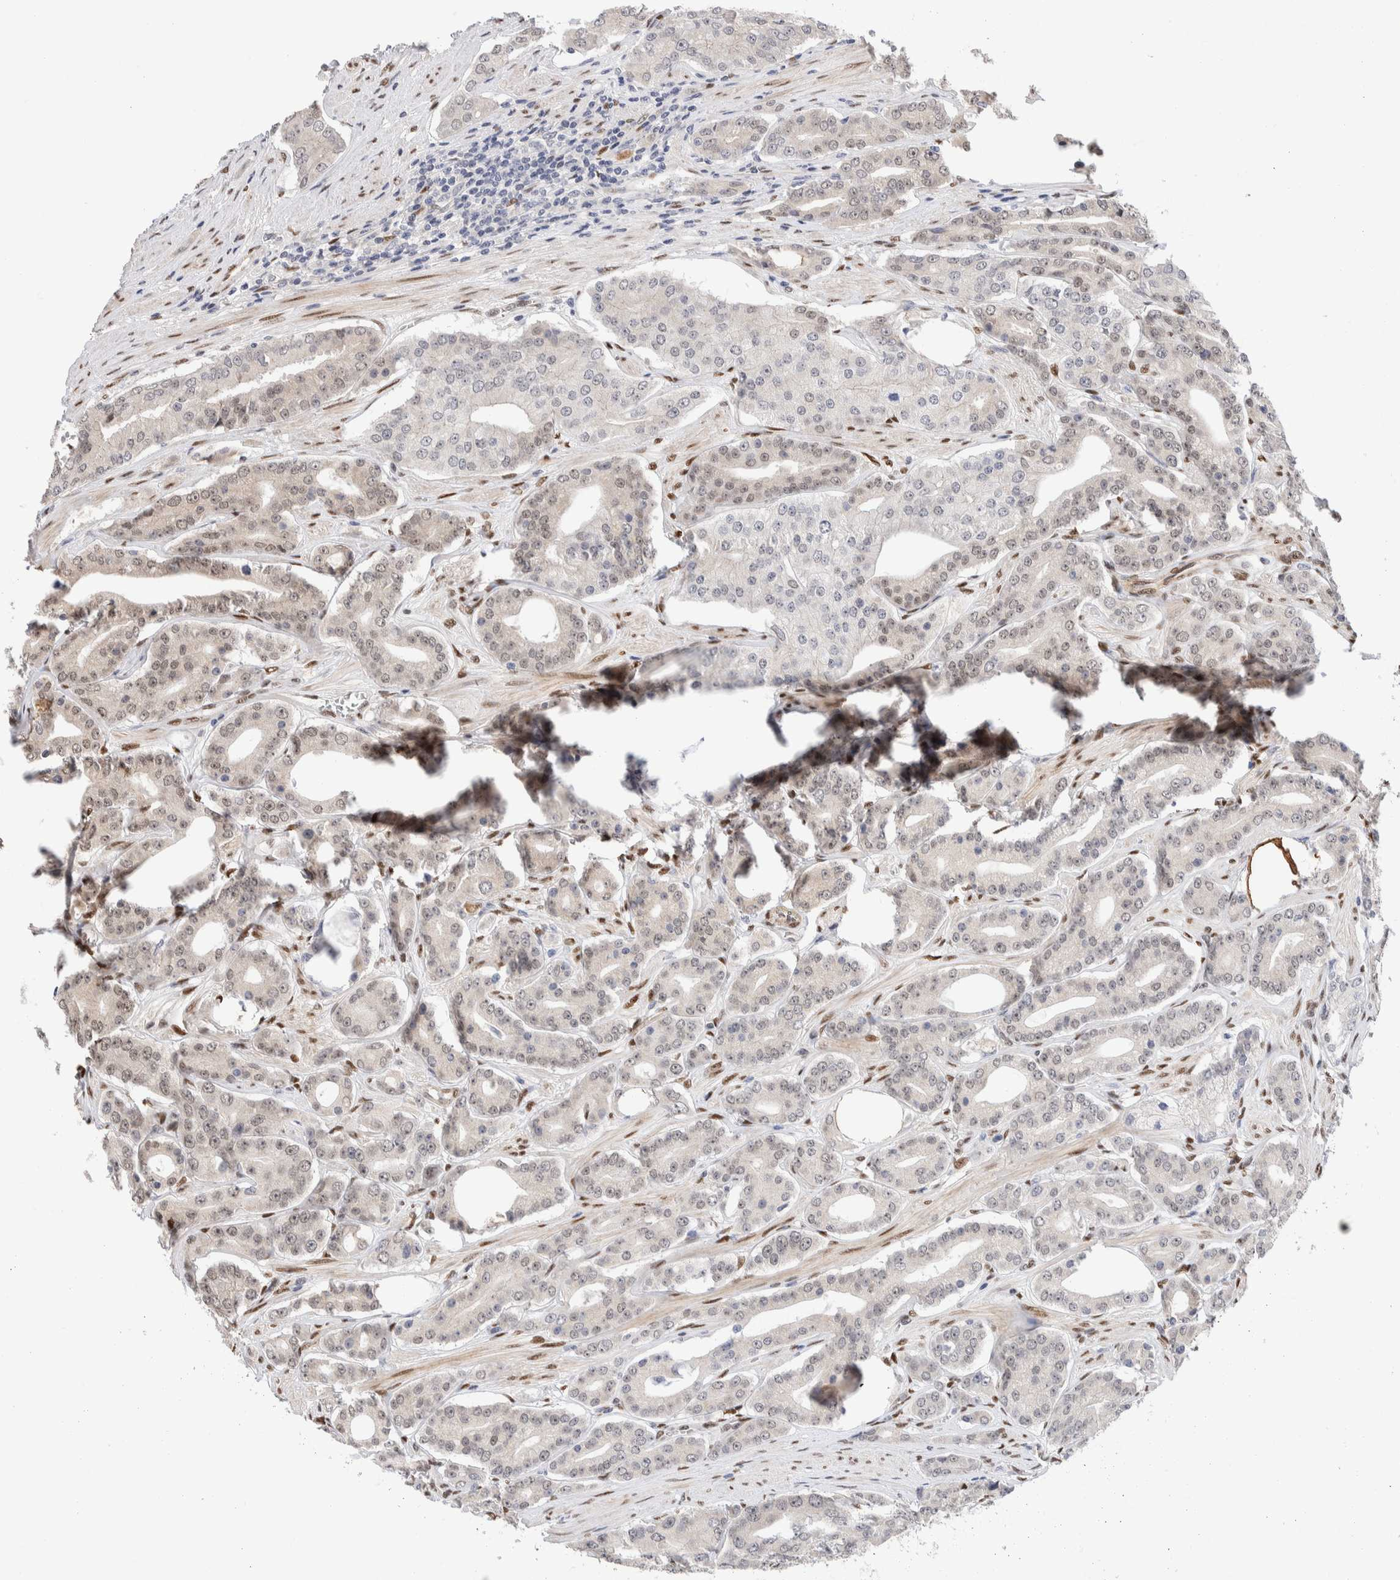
{"staining": {"intensity": "negative", "quantity": "none", "location": "none"}, "tissue": "prostate cancer", "cell_type": "Tumor cells", "image_type": "cancer", "snomed": [{"axis": "morphology", "description": "Adenocarcinoma, High grade"}, {"axis": "topography", "description": "Prostate"}], "caption": "This is a image of immunohistochemistry staining of prostate cancer (high-grade adenocarcinoma), which shows no positivity in tumor cells. (Stains: DAB (3,3'-diaminobenzidine) immunohistochemistry (IHC) with hematoxylin counter stain, Microscopy: brightfield microscopy at high magnification).", "gene": "NSMAF", "patient": {"sex": "male", "age": 71}}